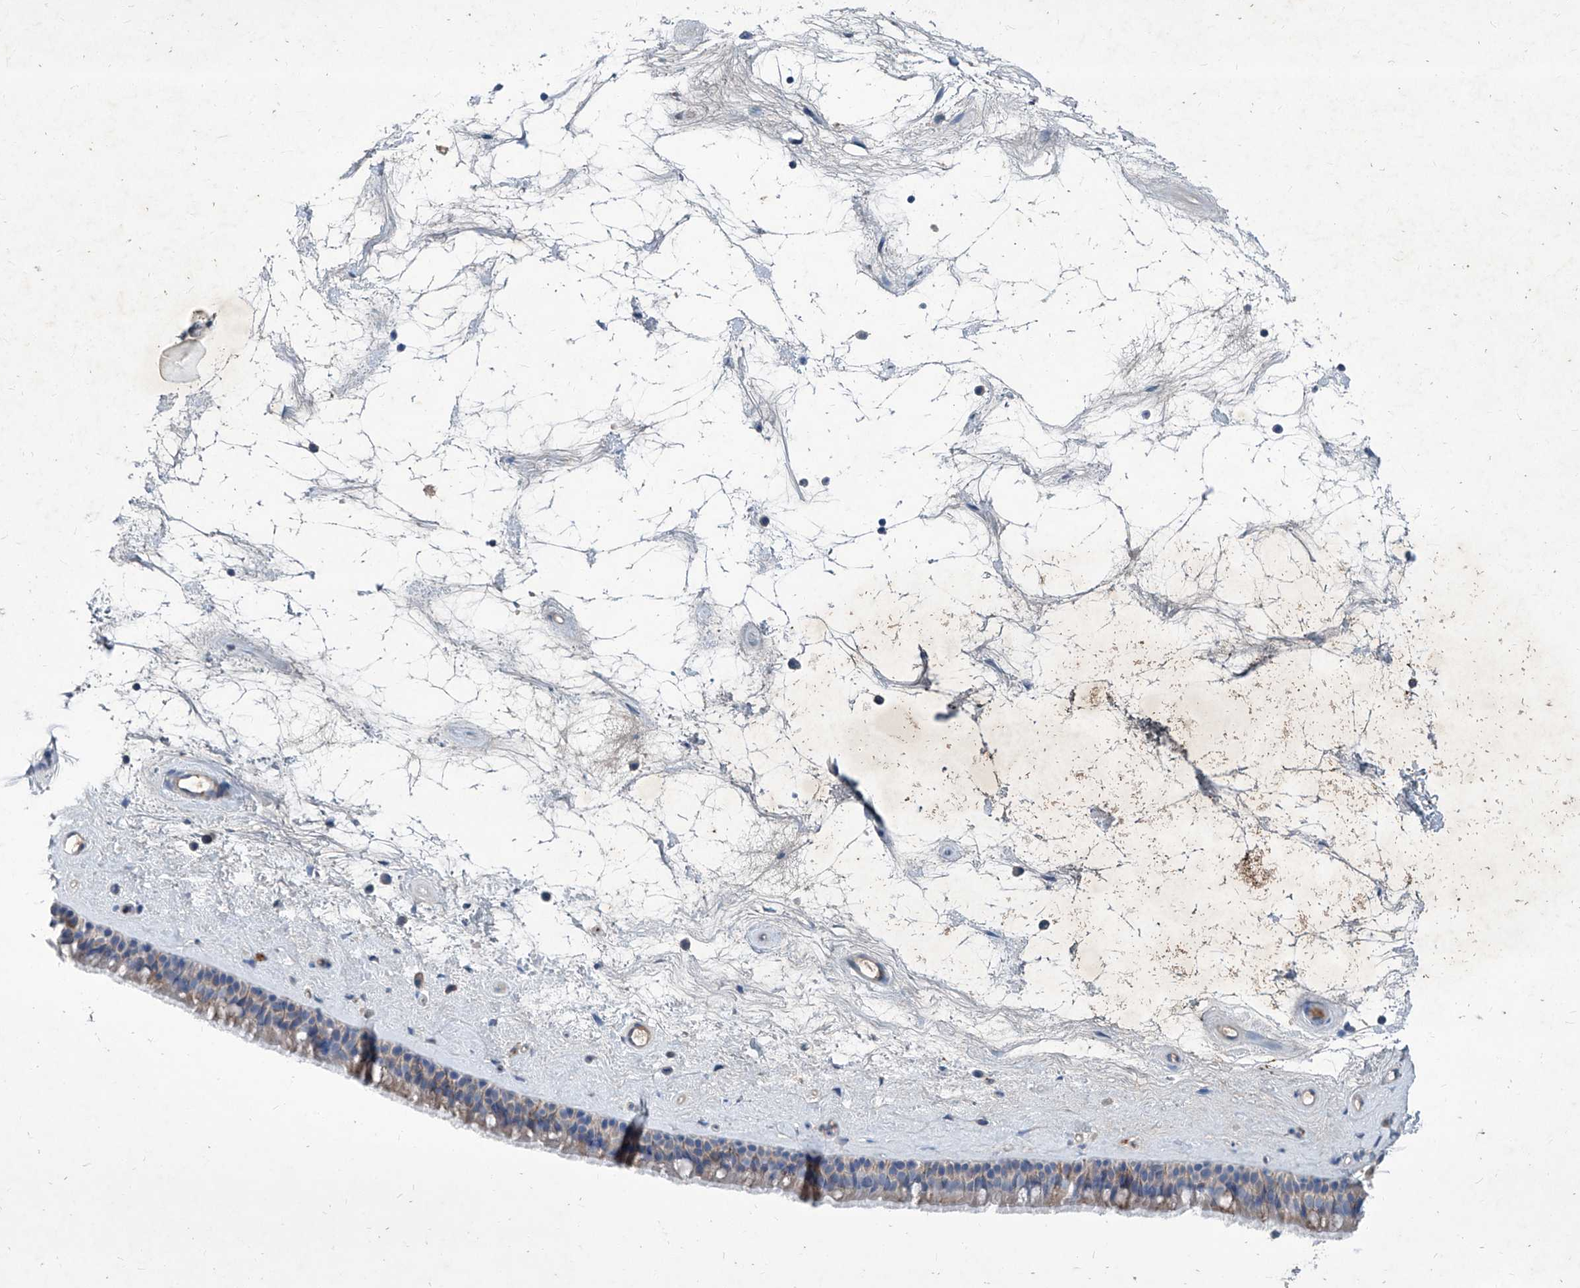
{"staining": {"intensity": "weak", "quantity": "25%-75%", "location": "cytoplasmic/membranous"}, "tissue": "nasopharynx", "cell_type": "Respiratory epithelial cells", "image_type": "normal", "snomed": [{"axis": "morphology", "description": "Normal tissue, NOS"}, {"axis": "topography", "description": "Nasopharynx"}], "caption": "Immunohistochemistry (IHC) of unremarkable human nasopharynx displays low levels of weak cytoplasmic/membranous expression in approximately 25%-75% of respiratory epithelial cells. (DAB IHC with brightfield microscopy, high magnification).", "gene": "MTARC1", "patient": {"sex": "male", "age": 64}}